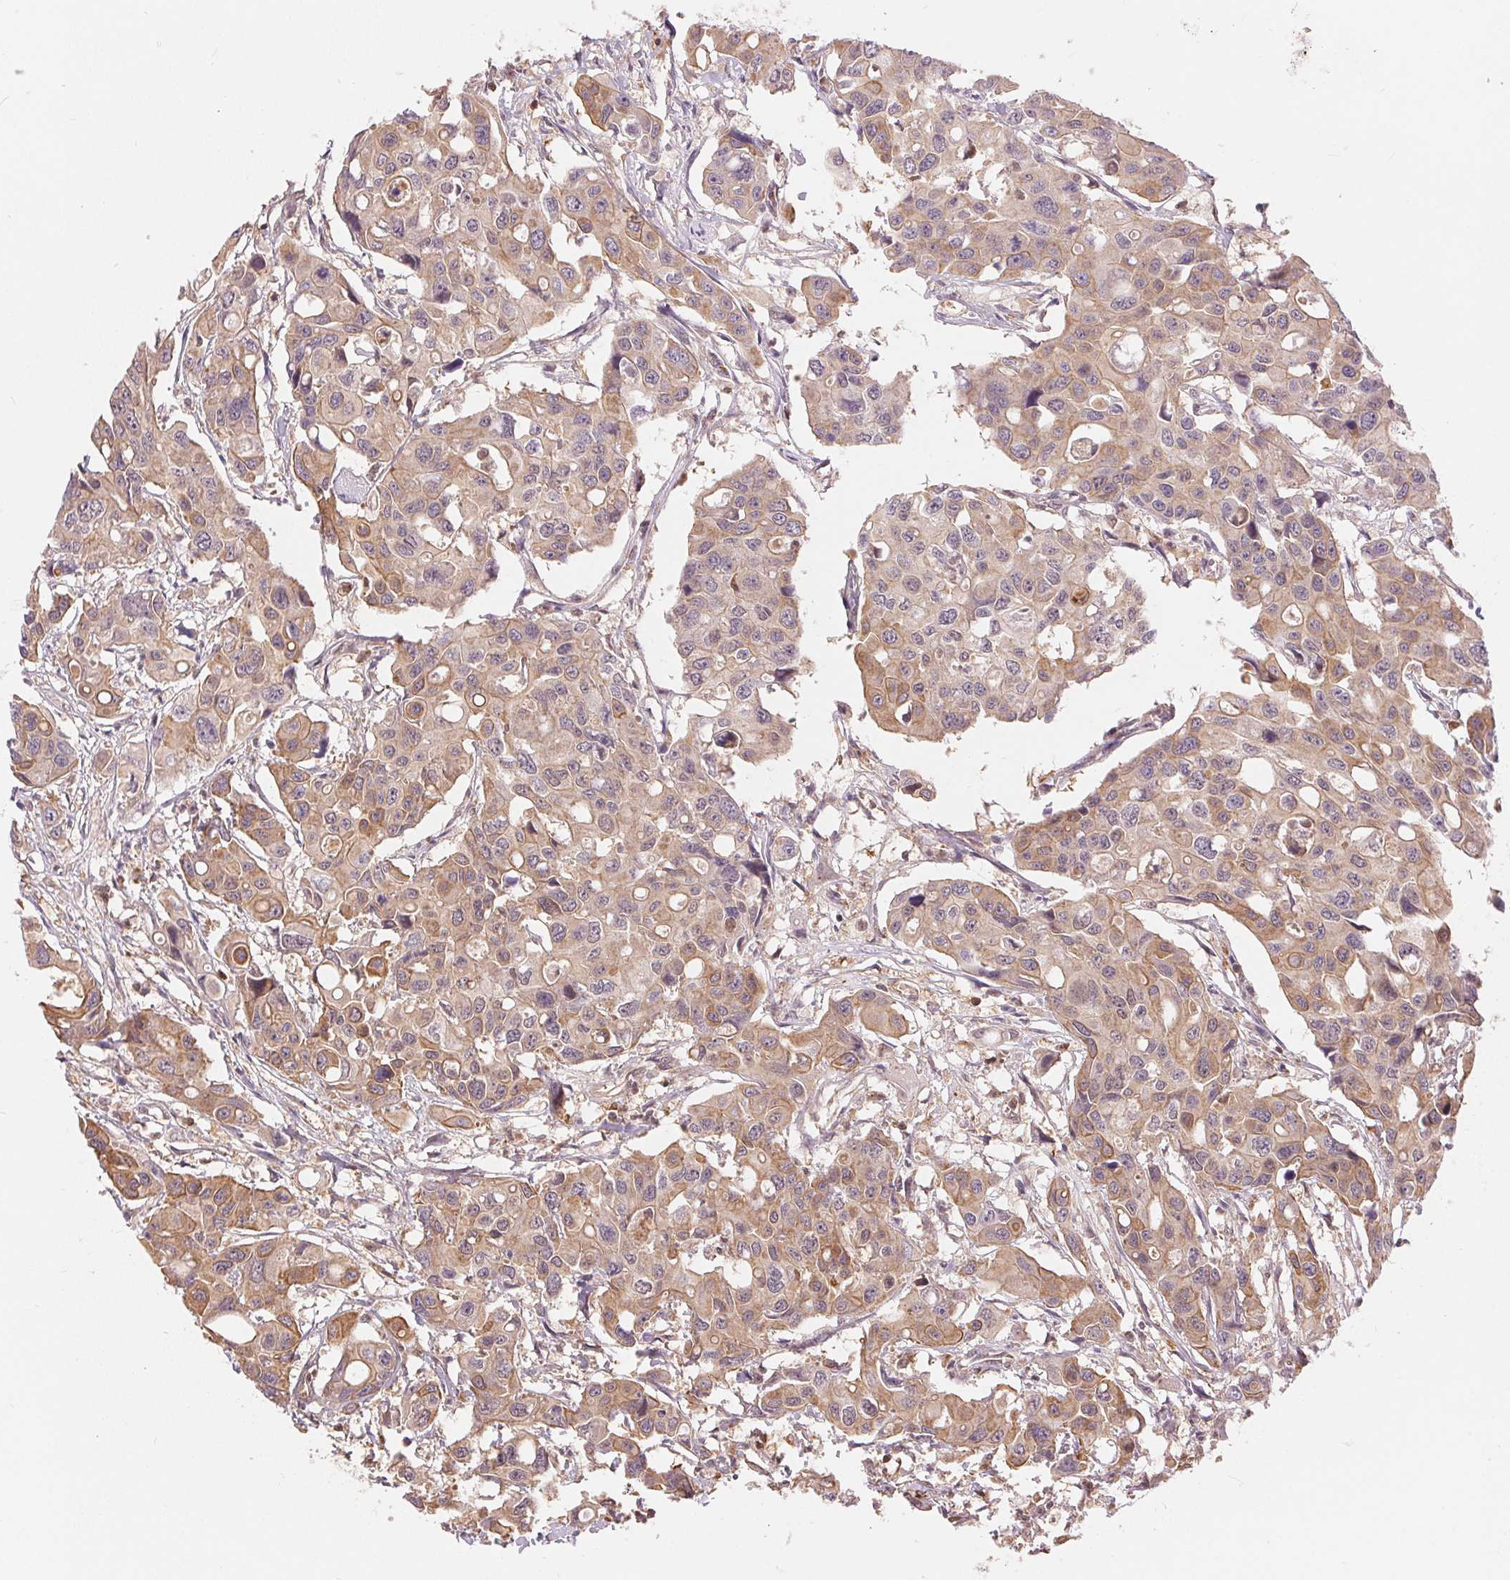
{"staining": {"intensity": "weak", "quantity": ">75%", "location": "cytoplasmic/membranous"}, "tissue": "colorectal cancer", "cell_type": "Tumor cells", "image_type": "cancer", "snomed": [{"axis": "morphology", "description": "Adenocarcinoma, NOS"}, {"axis": "topography", "description": "Colon"}], "caption": "Protein analysis of adenocarcinoma (colorectal) tissue reveals weak cytoplasmic/membranous expression in approximately >75% of tumor cells. Ihc stains the protein in brown and the nuclei are stained blue.", "gene": "TMEM273", "patient": {"sex": "male", "age": 77}}